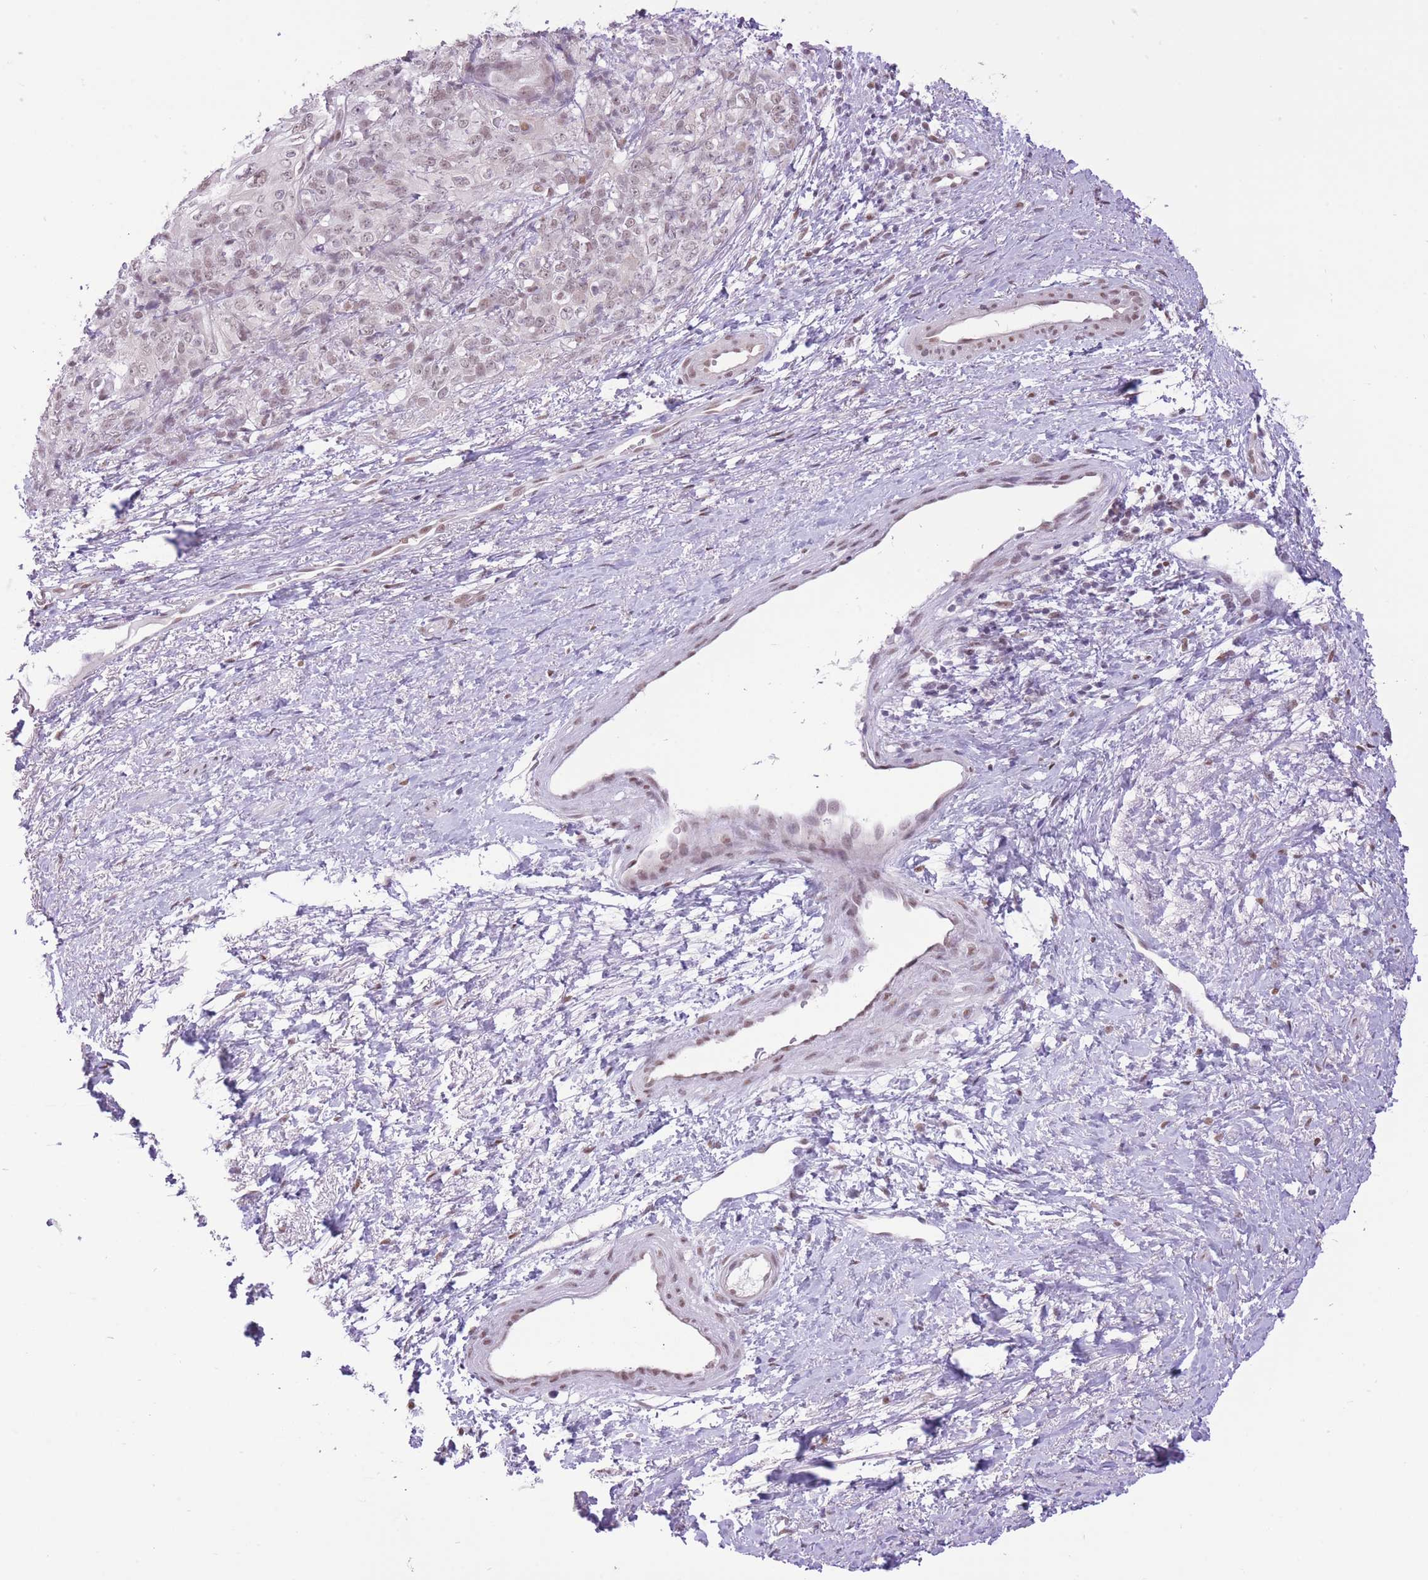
{"staining": {"intensity": "weak", "quantity": ">75%", "location": "nuclear"}, "tissue": "skin cancer", "cell_type": "Tumor cells", "image_type": "cancer", "snomed": [{"axis": "morphology", "description": "Squamous cell carcinoma, NOS"}, {"axis": "topography", "description": "Skin"}, {"axis": "topography", "description": "Vulva"}], "caption": "Skin cancer stained for a protein (brown) reveals weak nuclear positive staining in about >75% of tumor cells.", "gene": "ZBED5", "patient": {"sex": "female", "age": 85}}